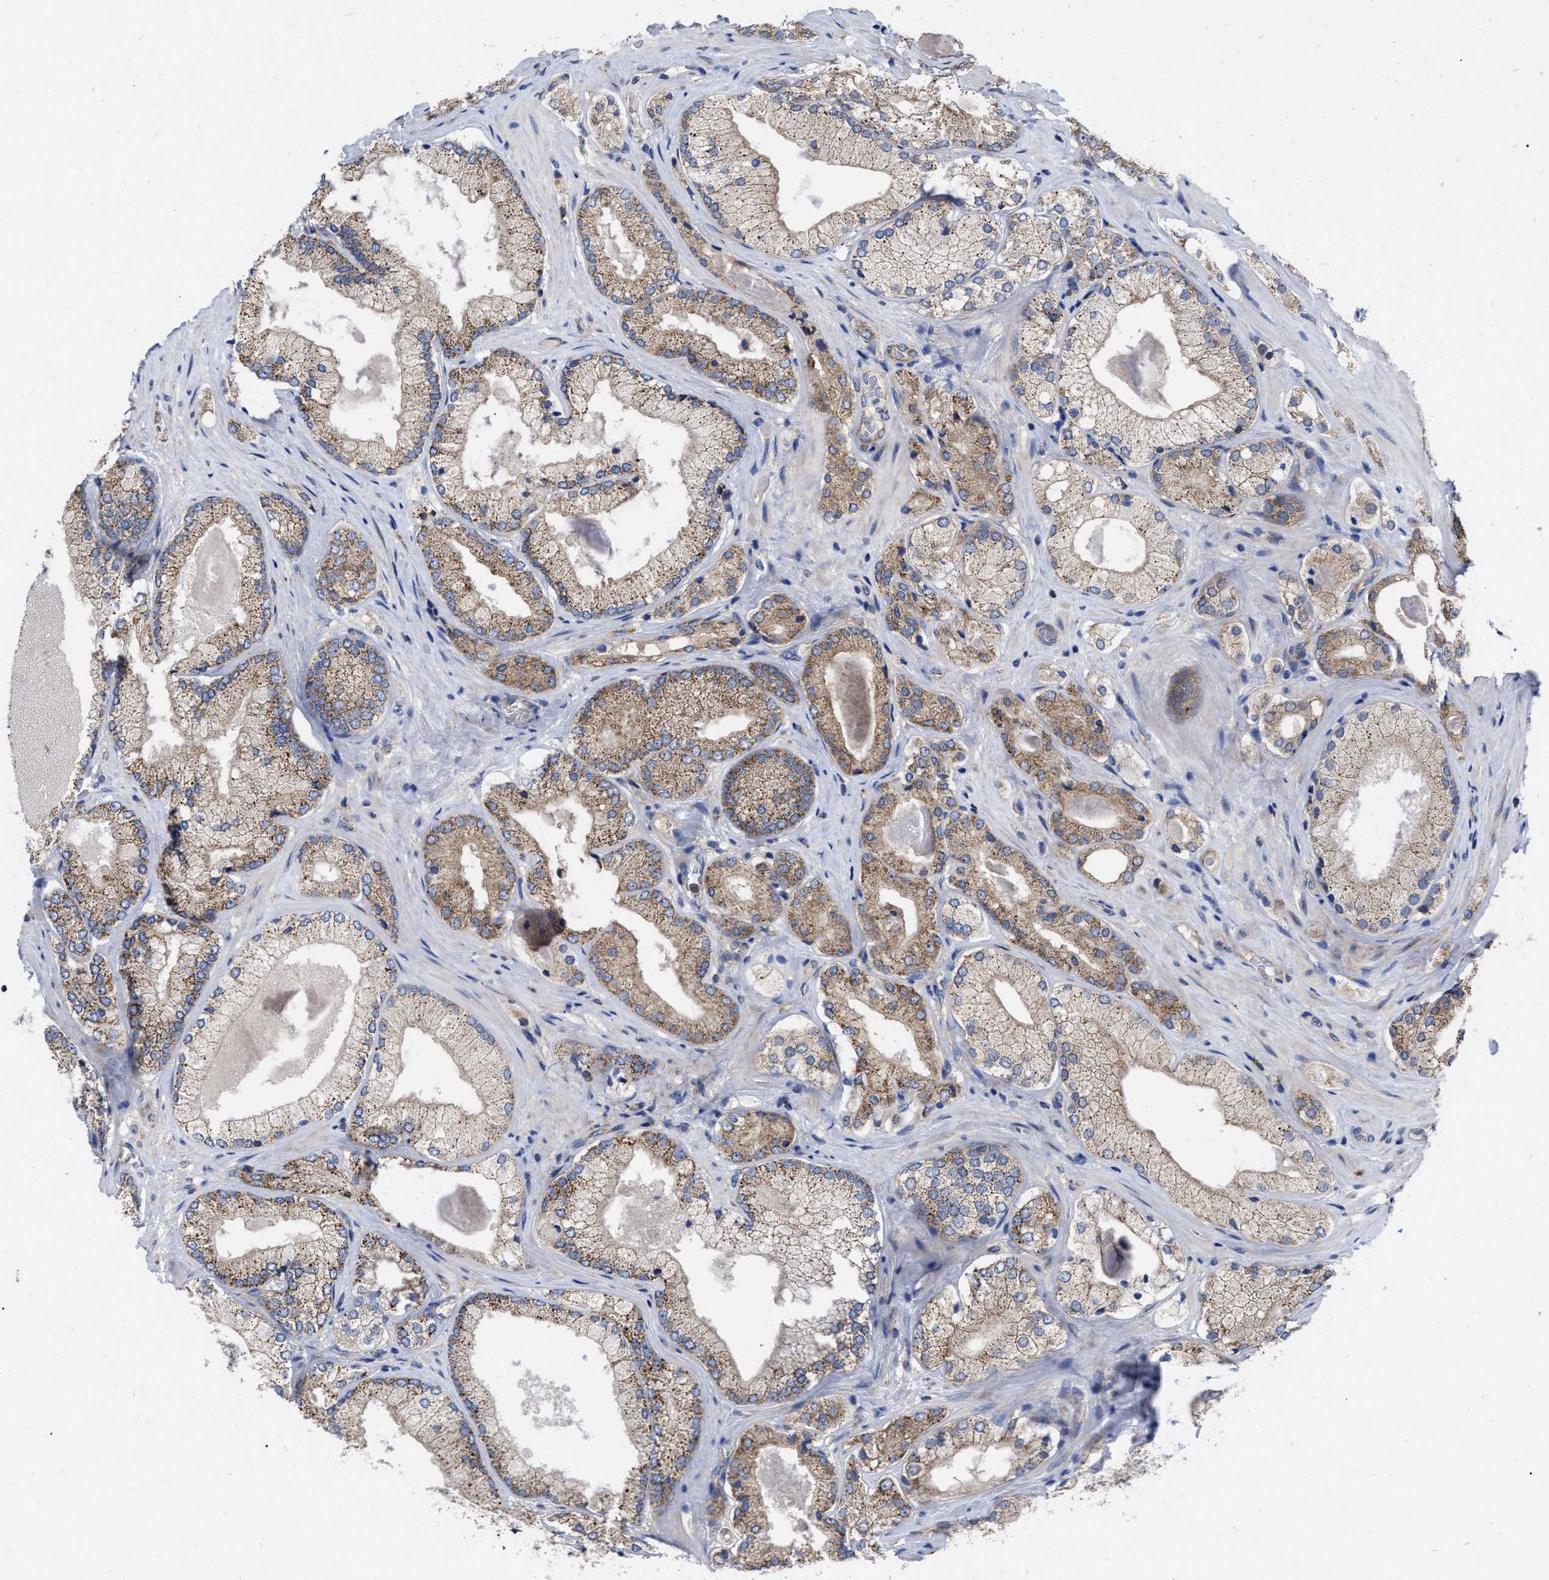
{"staining": {"intensity": "moderate", "quantity": ">75%", "location": "cytoplasmic/membranous"}, "tissue": "prostate cancer", "cell_type": "Tumor cells", "image_type": "cancer", "snomed": [{"axis": "morphology", "description": "Adenocarcinoma, Low grade"}, {"axis": "topography", "description": "Prostate"}], "caption": "About >75% of tumor cells in prostate low-grade adenocarcinoma display moderate cytoplasmic/membranous protein expression as visualized by brown immunohistochemical staining.", "gene": "CDKN2C", "patient": {"sex": "male", "age": 65}}